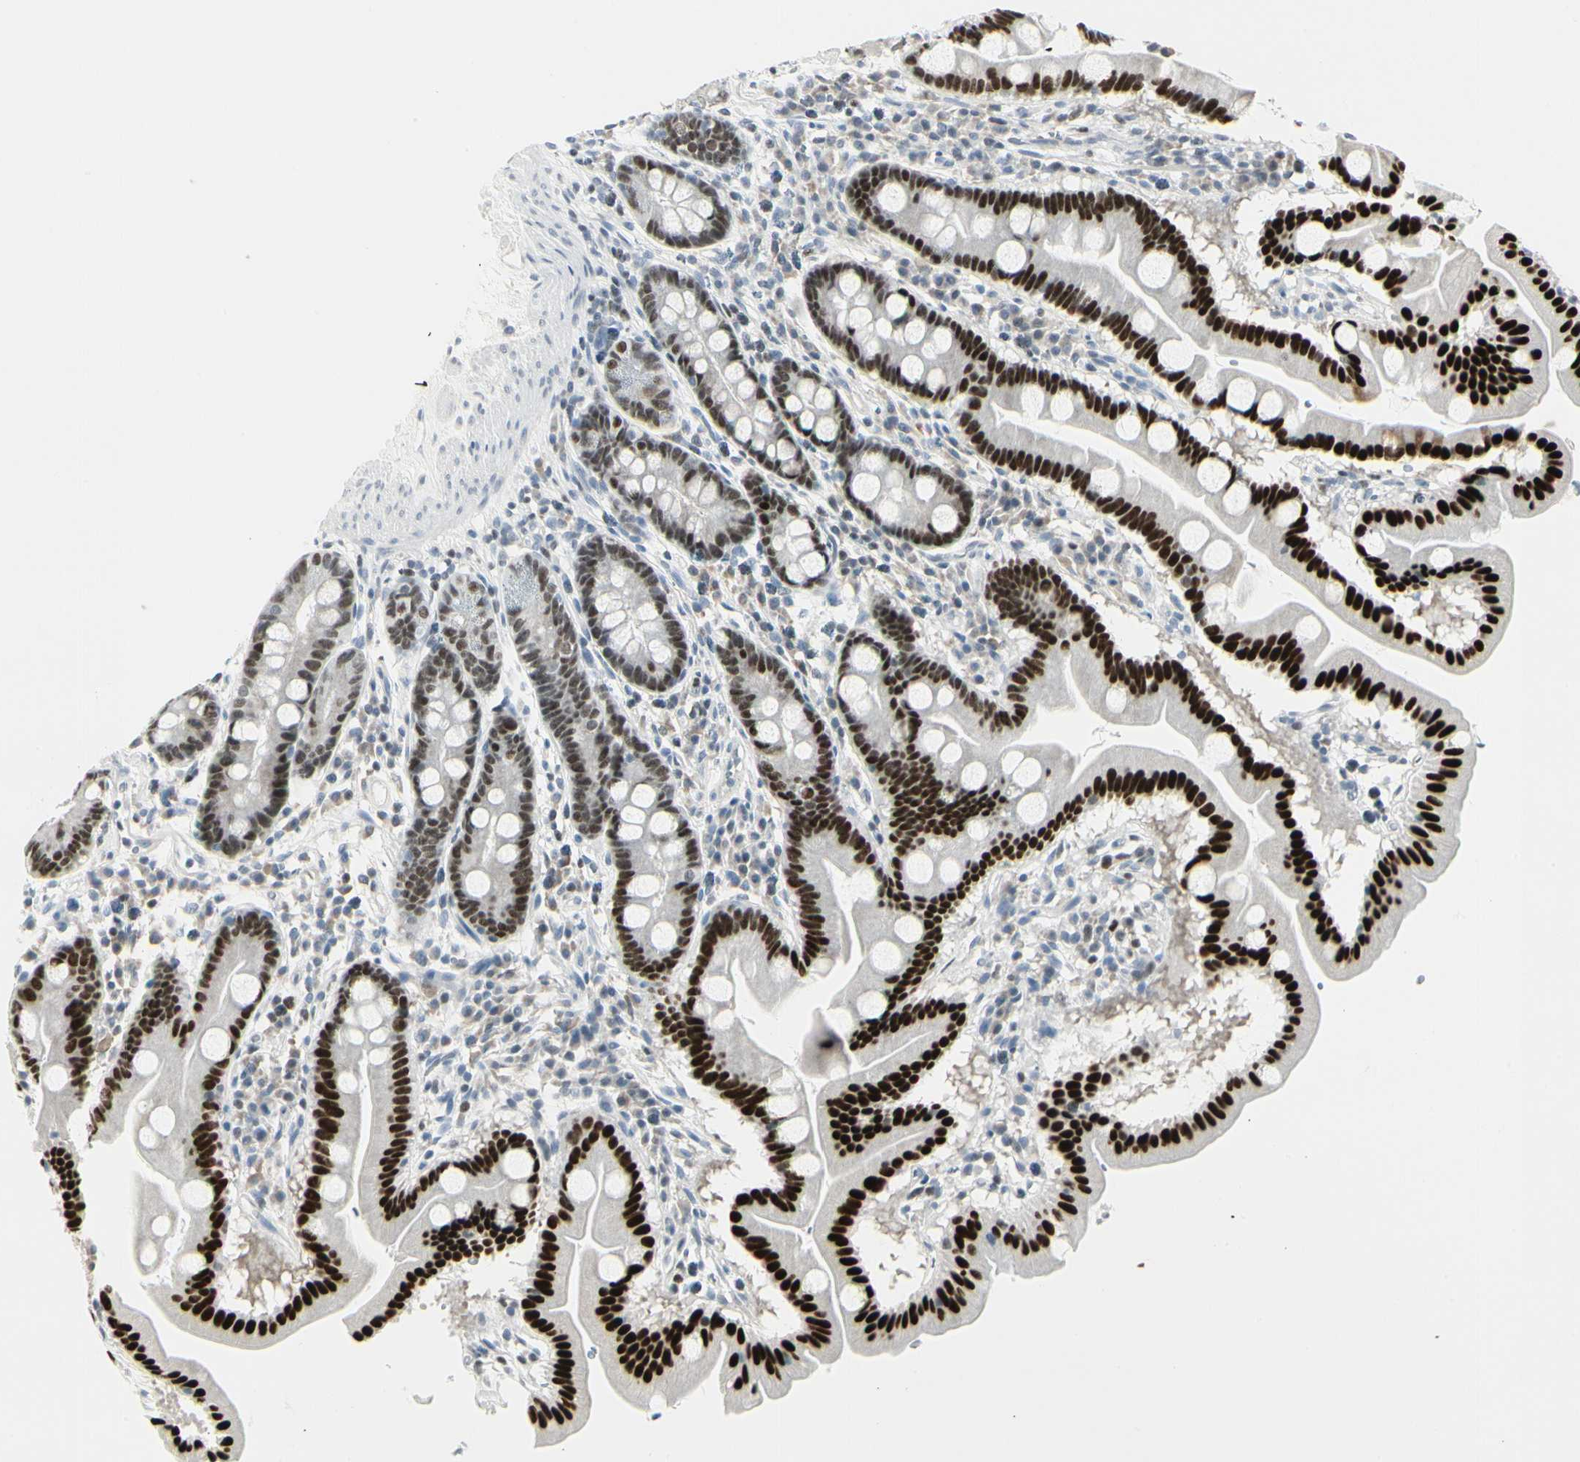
{"staining": {"intensity": "strong", "quantity": ">75%", "location": "nuclear"}, "tissue": "duodenum", "cell_type": "Glandular cells", "image_type": "normal", "snomed": [{"axis": "morphology", "description": "Normal tissue, NOS"}, {"axis": "topography", "description": "Duodenum"}], "caption": "IHC photomicrograph of benign duodenum: human duodenum stained using immunohistochemistry (IHC) demonstrates high levels of strong protein expression localized specifically in the nuclear of glandular cells, appearing as a nuclear brown color.", "gene": "ZBTB7B", "patient": {"sex": "male", "age": 50}}